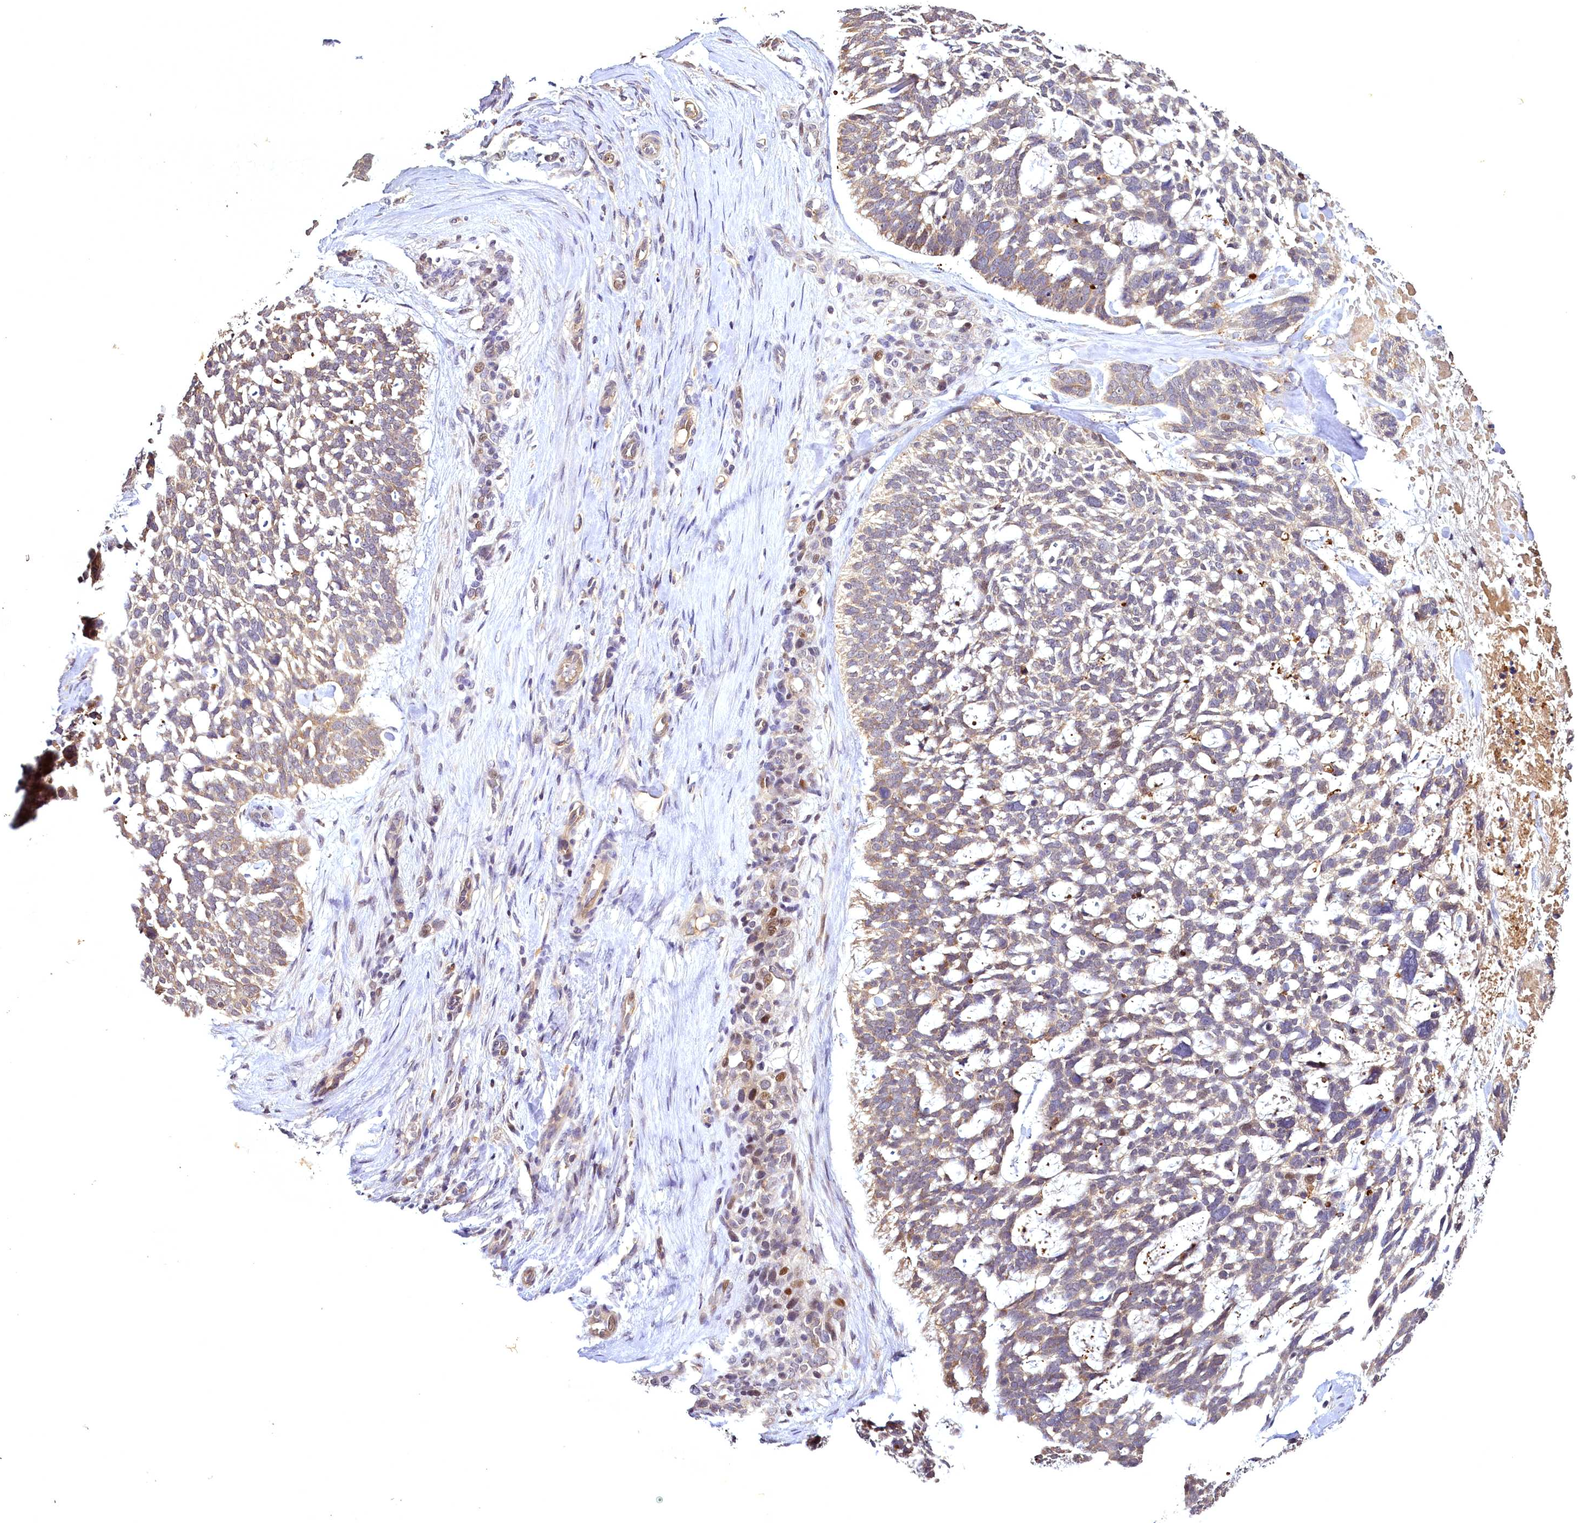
{"staining": {"intensity": "moderate", "quantity": "<25%", "location": "cytoplasmic/membranous,nuclear"}, "tissue": "skin cancer", "cell_type": "Tumor cells", "image_type": "cancer", "snomed": [{"axis": "morphology", "description": "Basal cell carcinoma"}, {"axis": "topography", "description": "Skin"}], "caption": "IHC photomicrograph of neoplastic tissue: human basal cell carcinoma (skin) stained using immunohistochemistry (IHC) shows low levels of moderate protein expression localized specifically in the cytoplasmic/membranous and nuclear of tumor cells, appearing as a cytoplasmic/membranous and nuclear brown color.", "gene": "TMEM39A", "patient": {"sex": "male", "age": 88}}